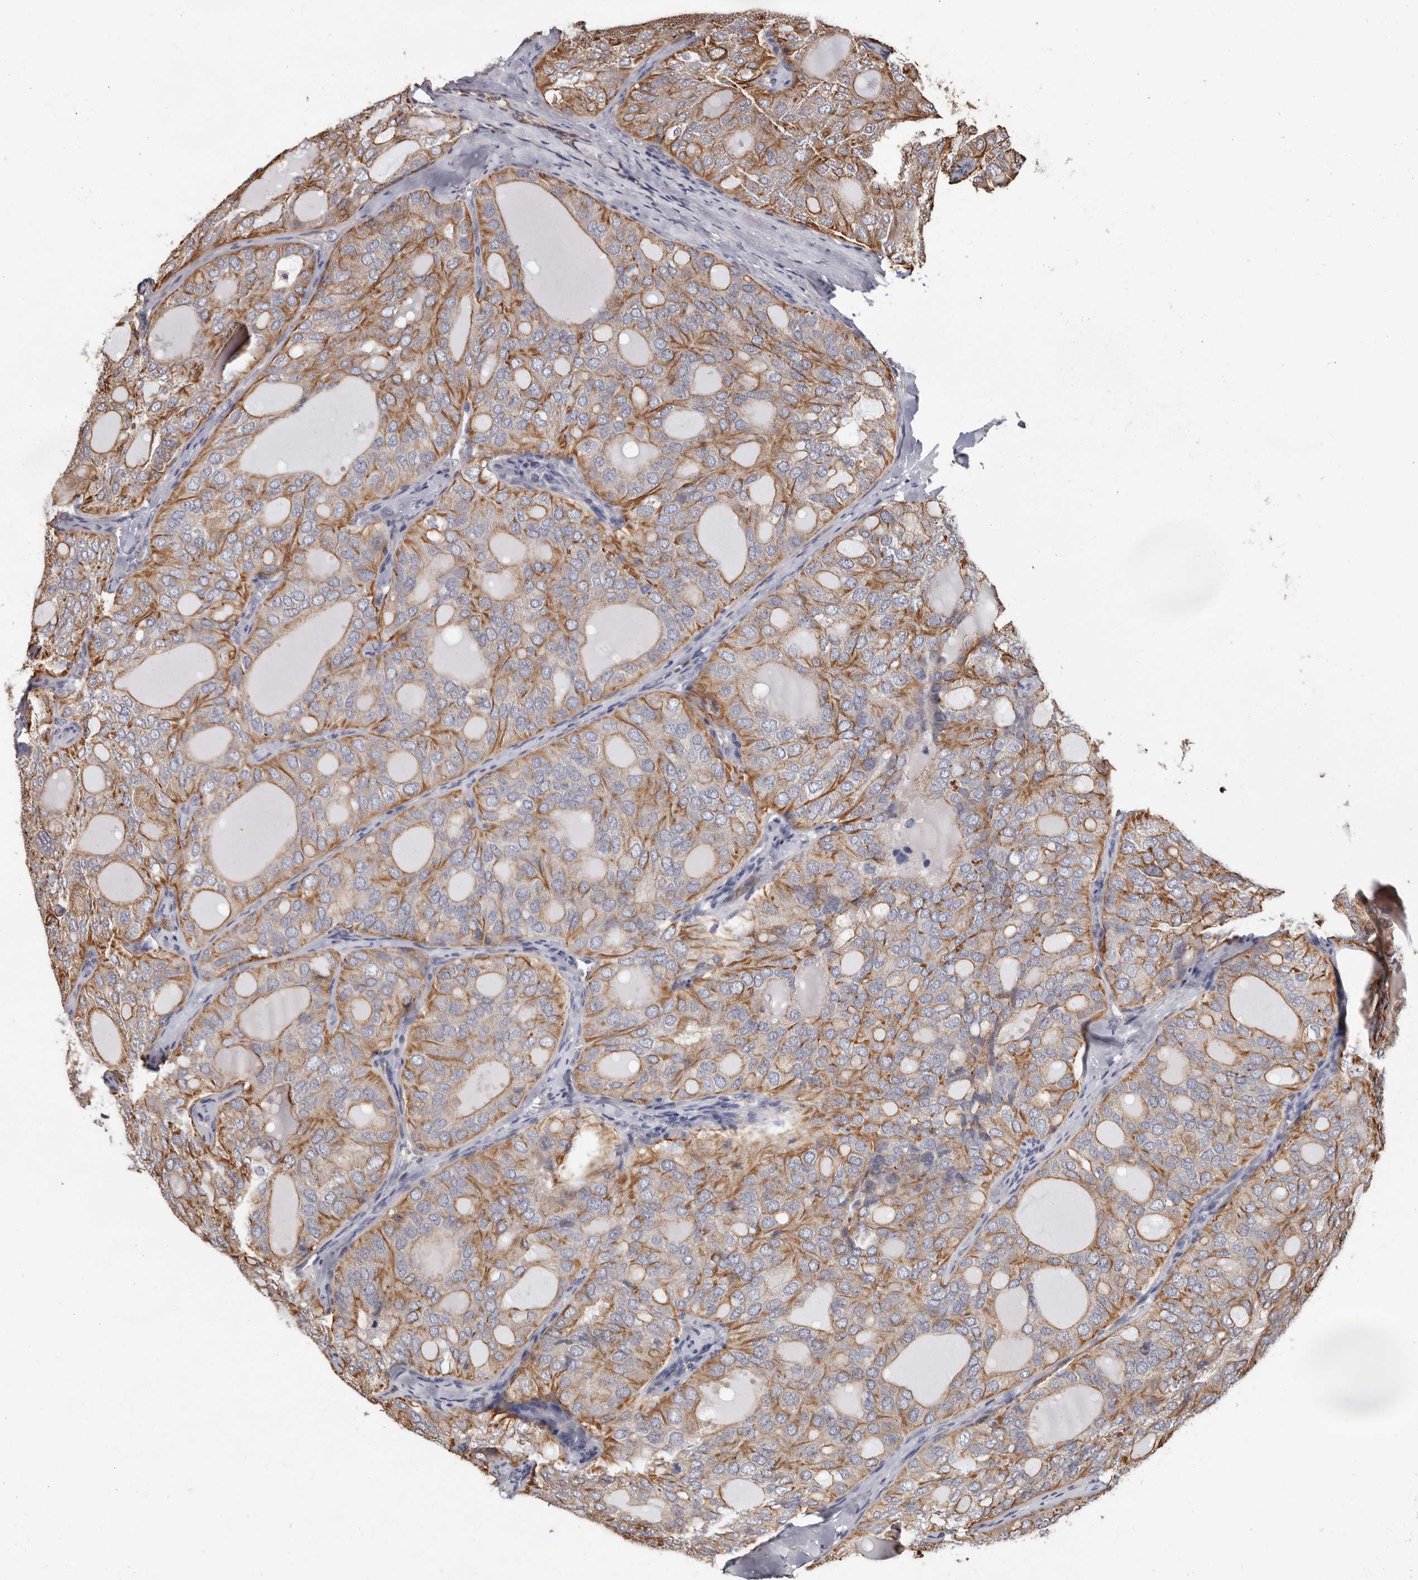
{"staining": {"intensity": "moderate", "quantity": ">75%", "location": "cytoplasmic/membranous"}, "tissue": "thyroid cancer", "cell_type": "Tumor cells", "image_type": "cancer", "snomed": [{"axis": "morphology", "description": "Follicular adenoma carcinoma, NOS"}, {"axis": "topography", "description": "Thyroid gland"}], "caption": "Tumor cells demonstrate medium levels of moderate cytoplasmic/membranous staining in approximately >75% of cells in follicular adenoma carcinoma (thyroid).", "gene": "MRPL18", "patient": {"sex": "male", "age": 75}}